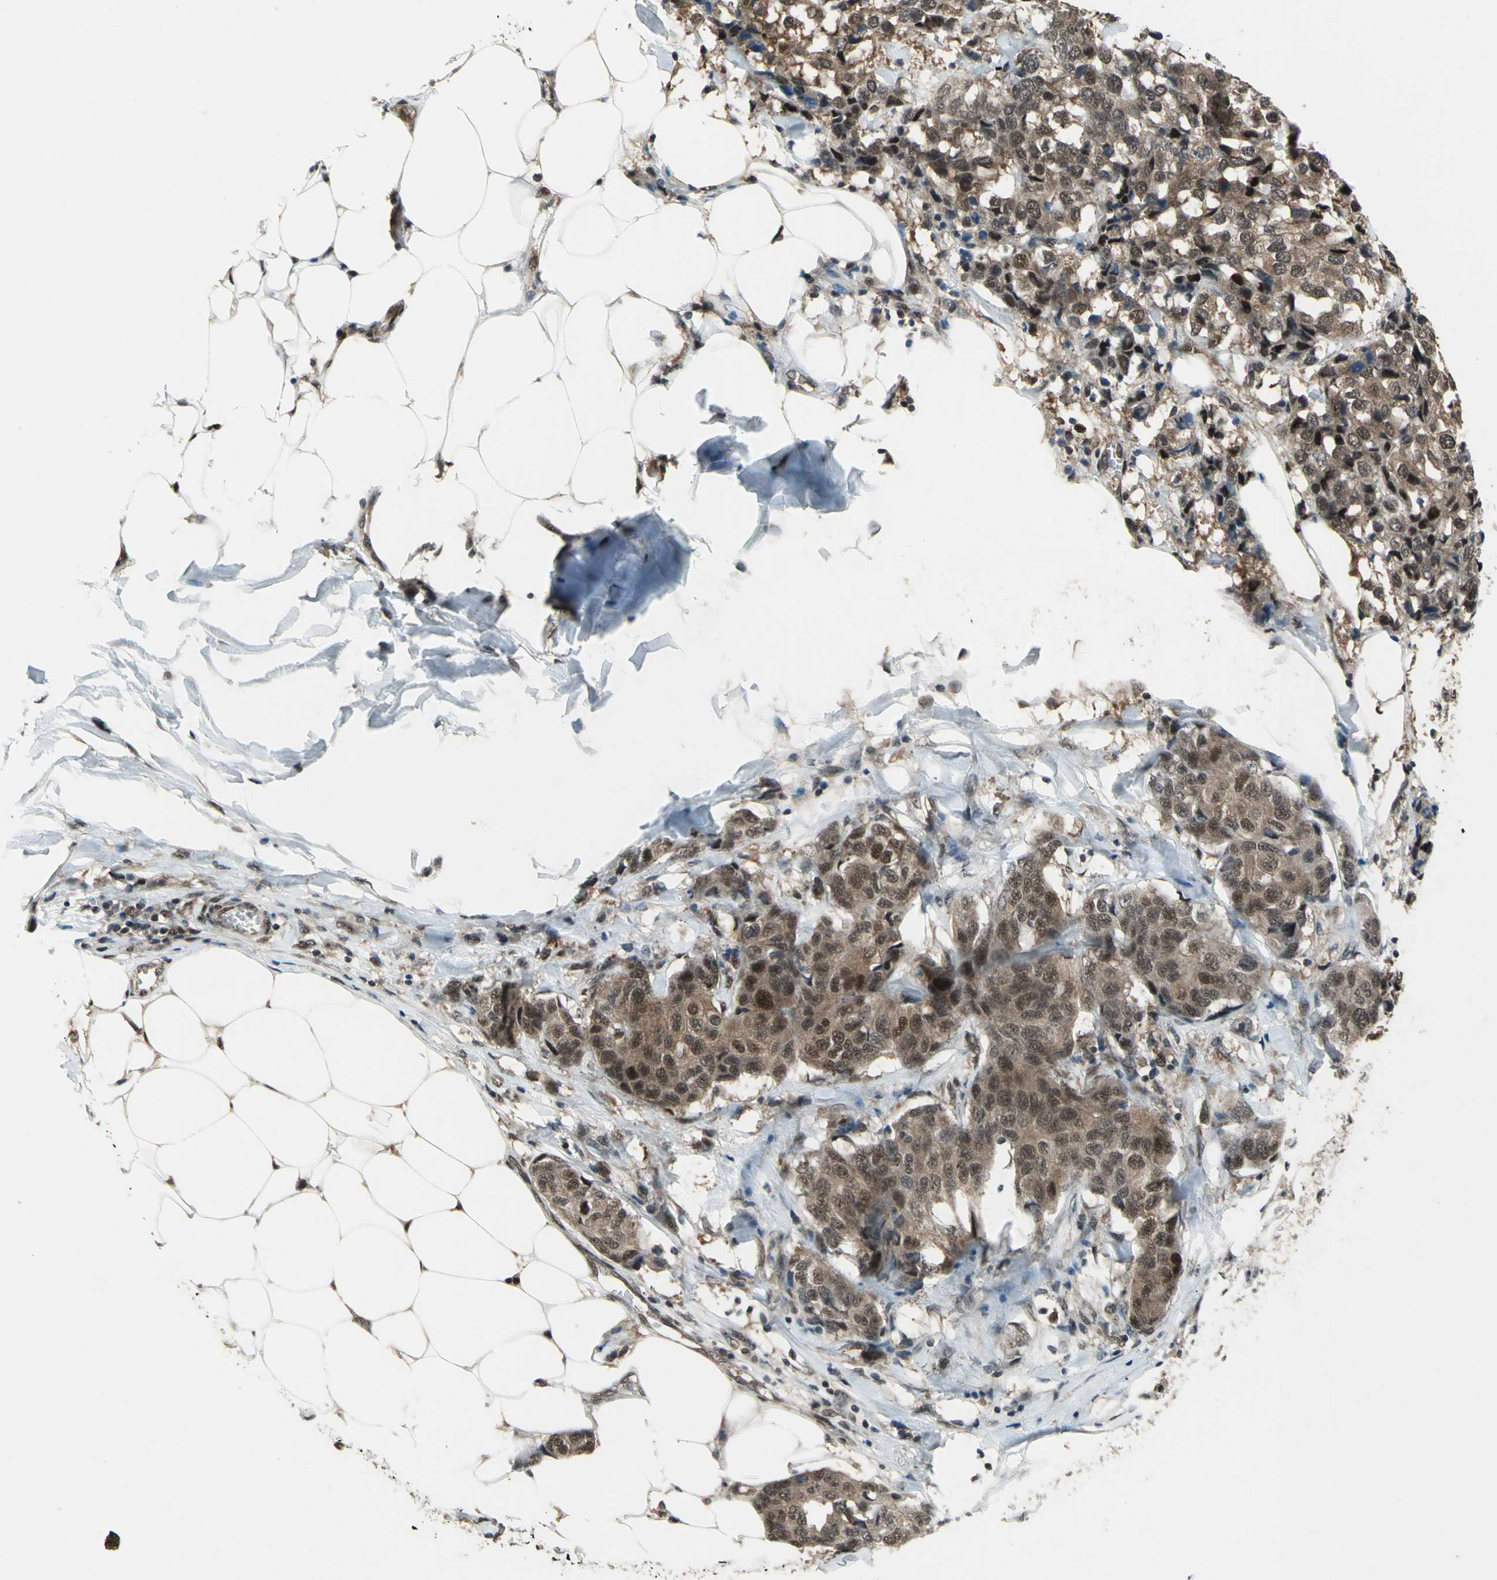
{"staining": {"intensity": "moderate", "quantity": ">75%", "location": "cytoplasmic/membranous,nuclear"}, "tissue": "breast cancer", "cell_type": "Tumor cells", "image_type": "cancer", "snomed": [{"axis": "morphology", "description": "Duct carcinoma"}, {"axis": "topography", "description": "Breast"}], "caption": "This image exhibits breast cancer stained with immunohistochemistry to label a protein in brown. The cytoplasmic/membranous and nuclear of tumor cells show moderate positivity for the protein. Nuclei are counter-stained blue.", "gene": "COPS5", "patient": {"sex": "female", "age": 80}}